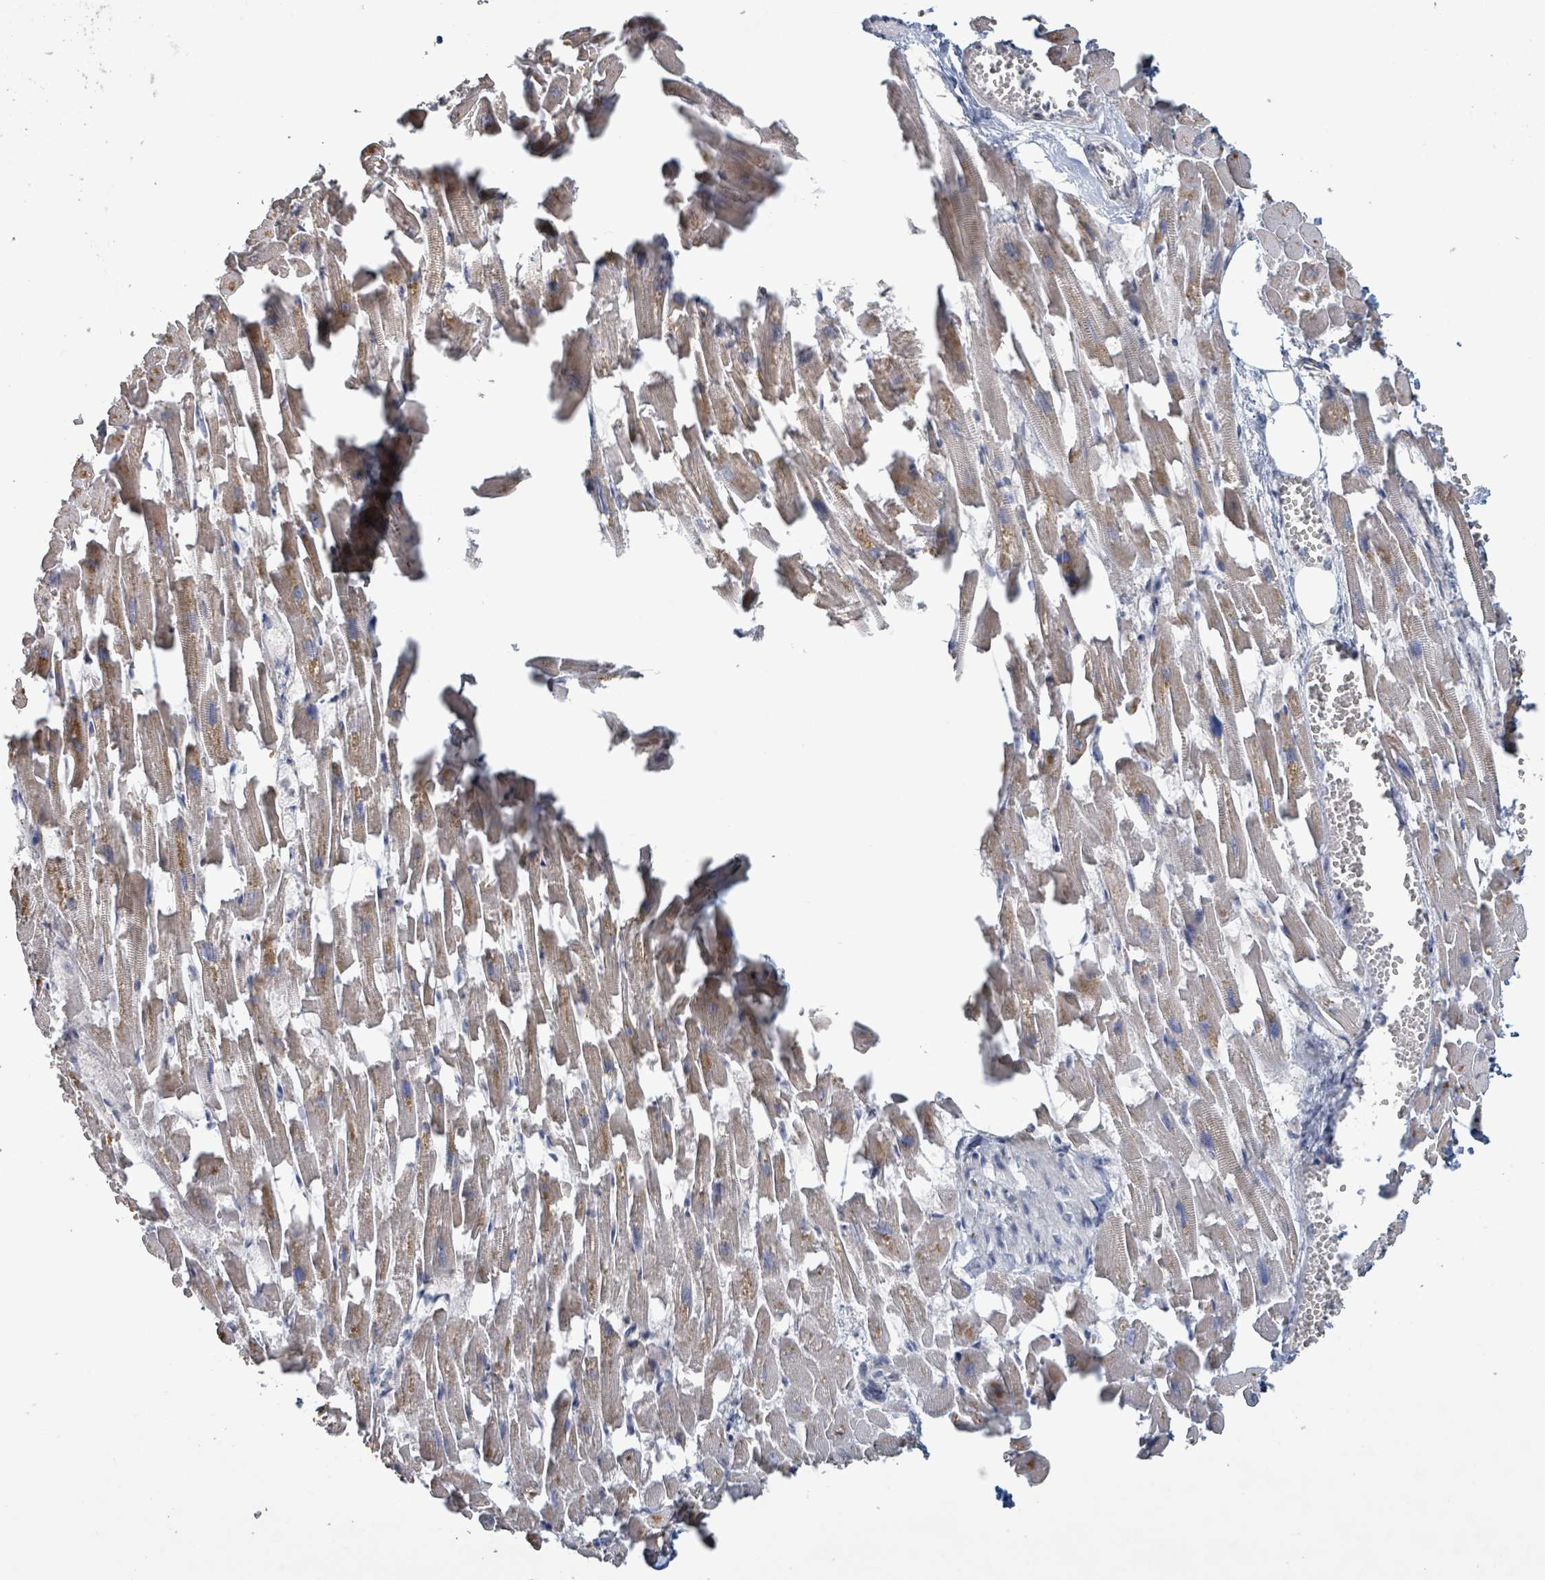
{"staining": {"intensity": "moderate", "quantity": ">75%", "location": "cytoplasmic/membranous"}, "tissue": "heart muscle", "cell_type": "Cardiomyocytes", "image_type": "normal", "snomed": [{"axis": "morphology", "description": "Normal tissue, NOS"}, {"axis": "topography", "description": "Heart"}], "caption": "Normal heart muscle reveals moderate cytoplasmic/membranous staining in about >75% of cardiomyocytes, visualized by immunohistochemistry. (DAB = brown stain, brightfield microscopy at high magnification).", "gene": "RPL32", "patient": {"sex": "female", "age": 64}}